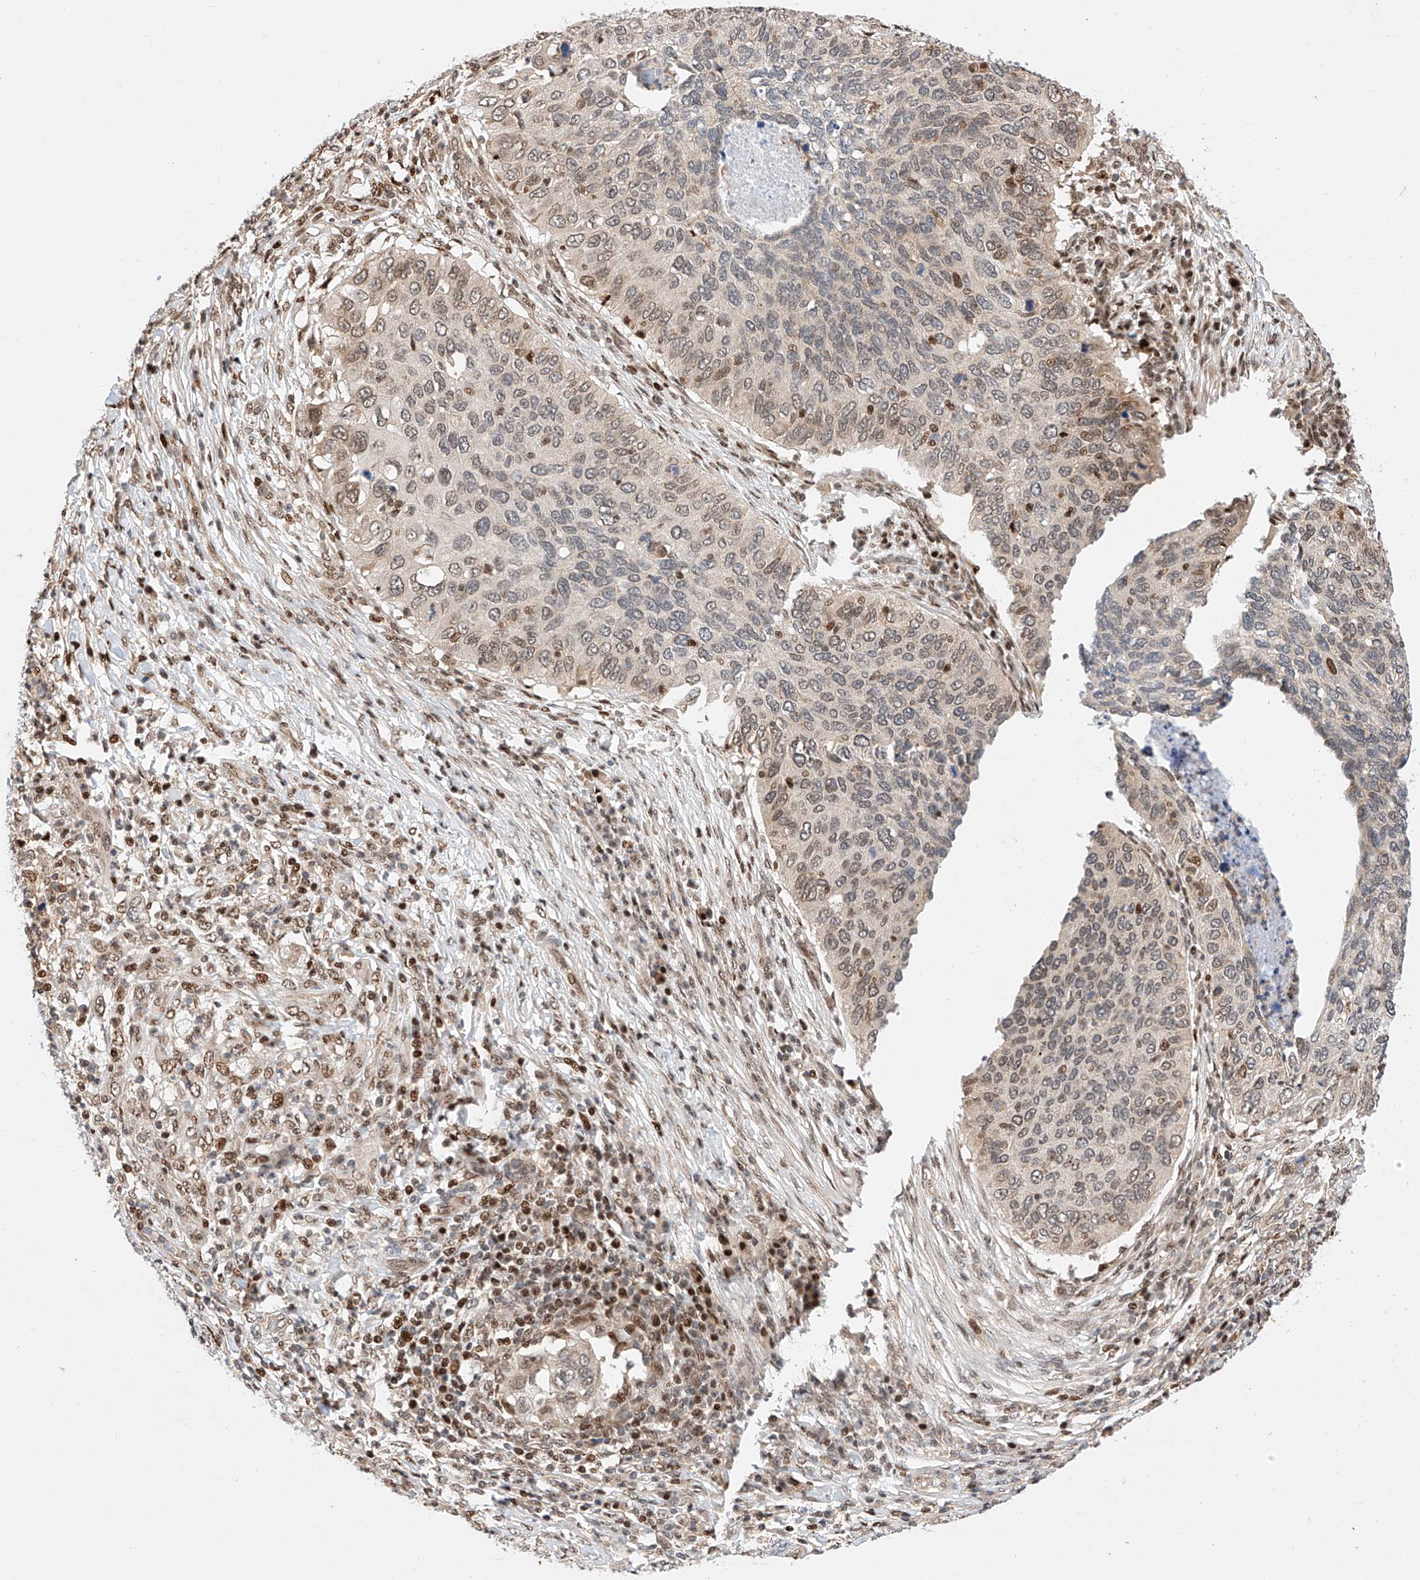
{"staining": {"intensity": "moderate", "quantity": "25%-75%", "location": "nuclear"}, "tissue": "cervical cancer", "cell_type": "Tumor cells", "image_type": "cancer", "snomed": [{"axis": "morphology", "description": "Squamous cell carcinoma, NOS"}, {"axis": "topography", "description": "Cervix"}], "caption": "Protein expression analysis of cervical cancer displays moderate nuclear staining in about 25%-75% of tumor cells. (Stains: DAB (3,3'-diaminobenzidine) in brown, nuclei in blue, Microscopy: brightfield microscopy at high magnification).", "gene": "HDAC9", "patient": {"sex": "female", "age": 38}}